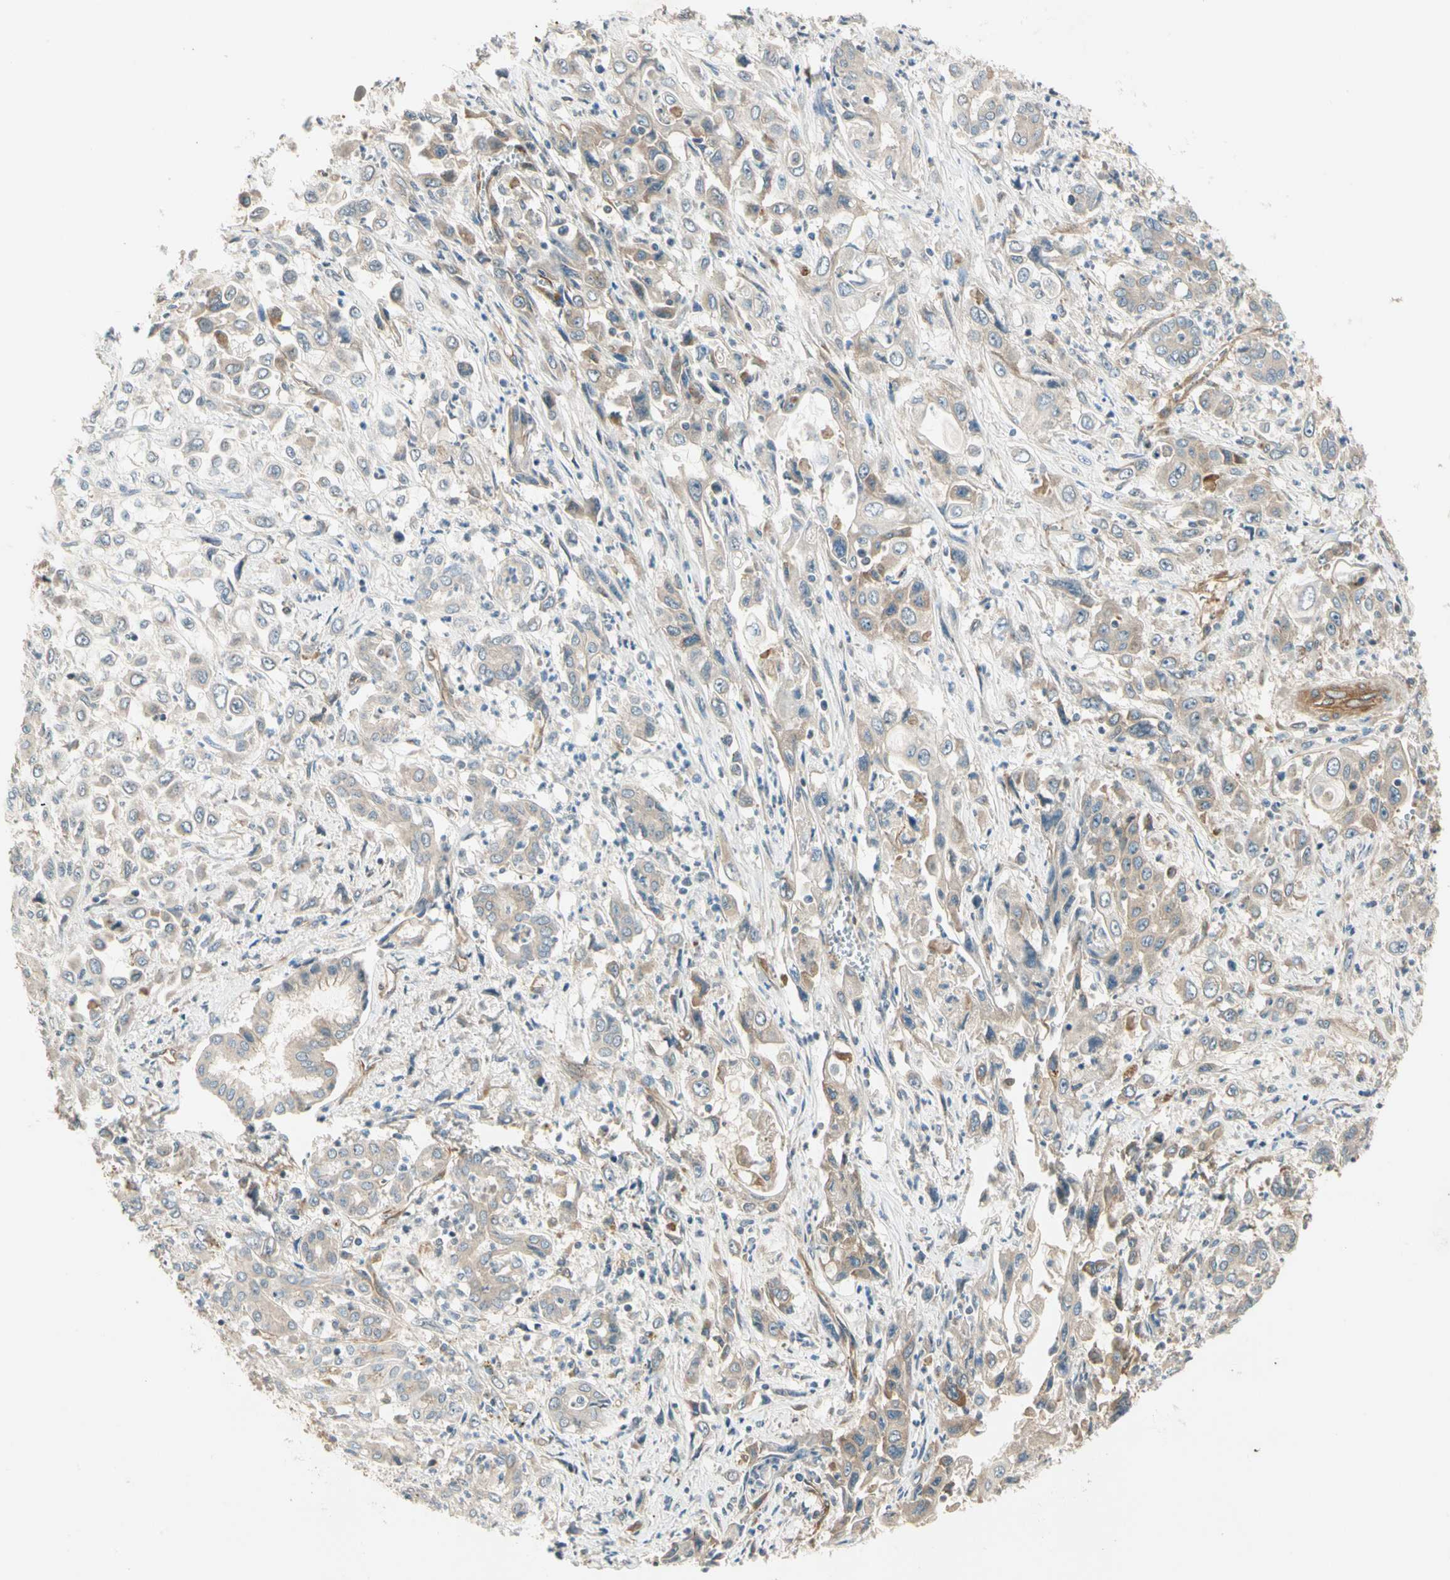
{"staining": {"intensity": "moderate", "quantity": ">75%", "location": "cytoplasmic/membranous"}, "tissue": "pancreatic cancer", "cell_type": "Tumor cells", "image_type": "cancer", "snomed": [{"axis": "morphology", "description": "Adenocarcinoma, NOS"}, {"axis": "topography", "description": "Pancreas"}], "caption": "Protein staining demonstrates moderate cytoplasmic/membranous positivity in approximately >75% of tumor cells in pancreatic adenocarcinoma. Using DAB (brown) and hematoxylin (blue) stains, captured at high magnification using brightfield microscopy.", "gene": "ROCK2", "patient": {"sex": "male", "age": 70}}